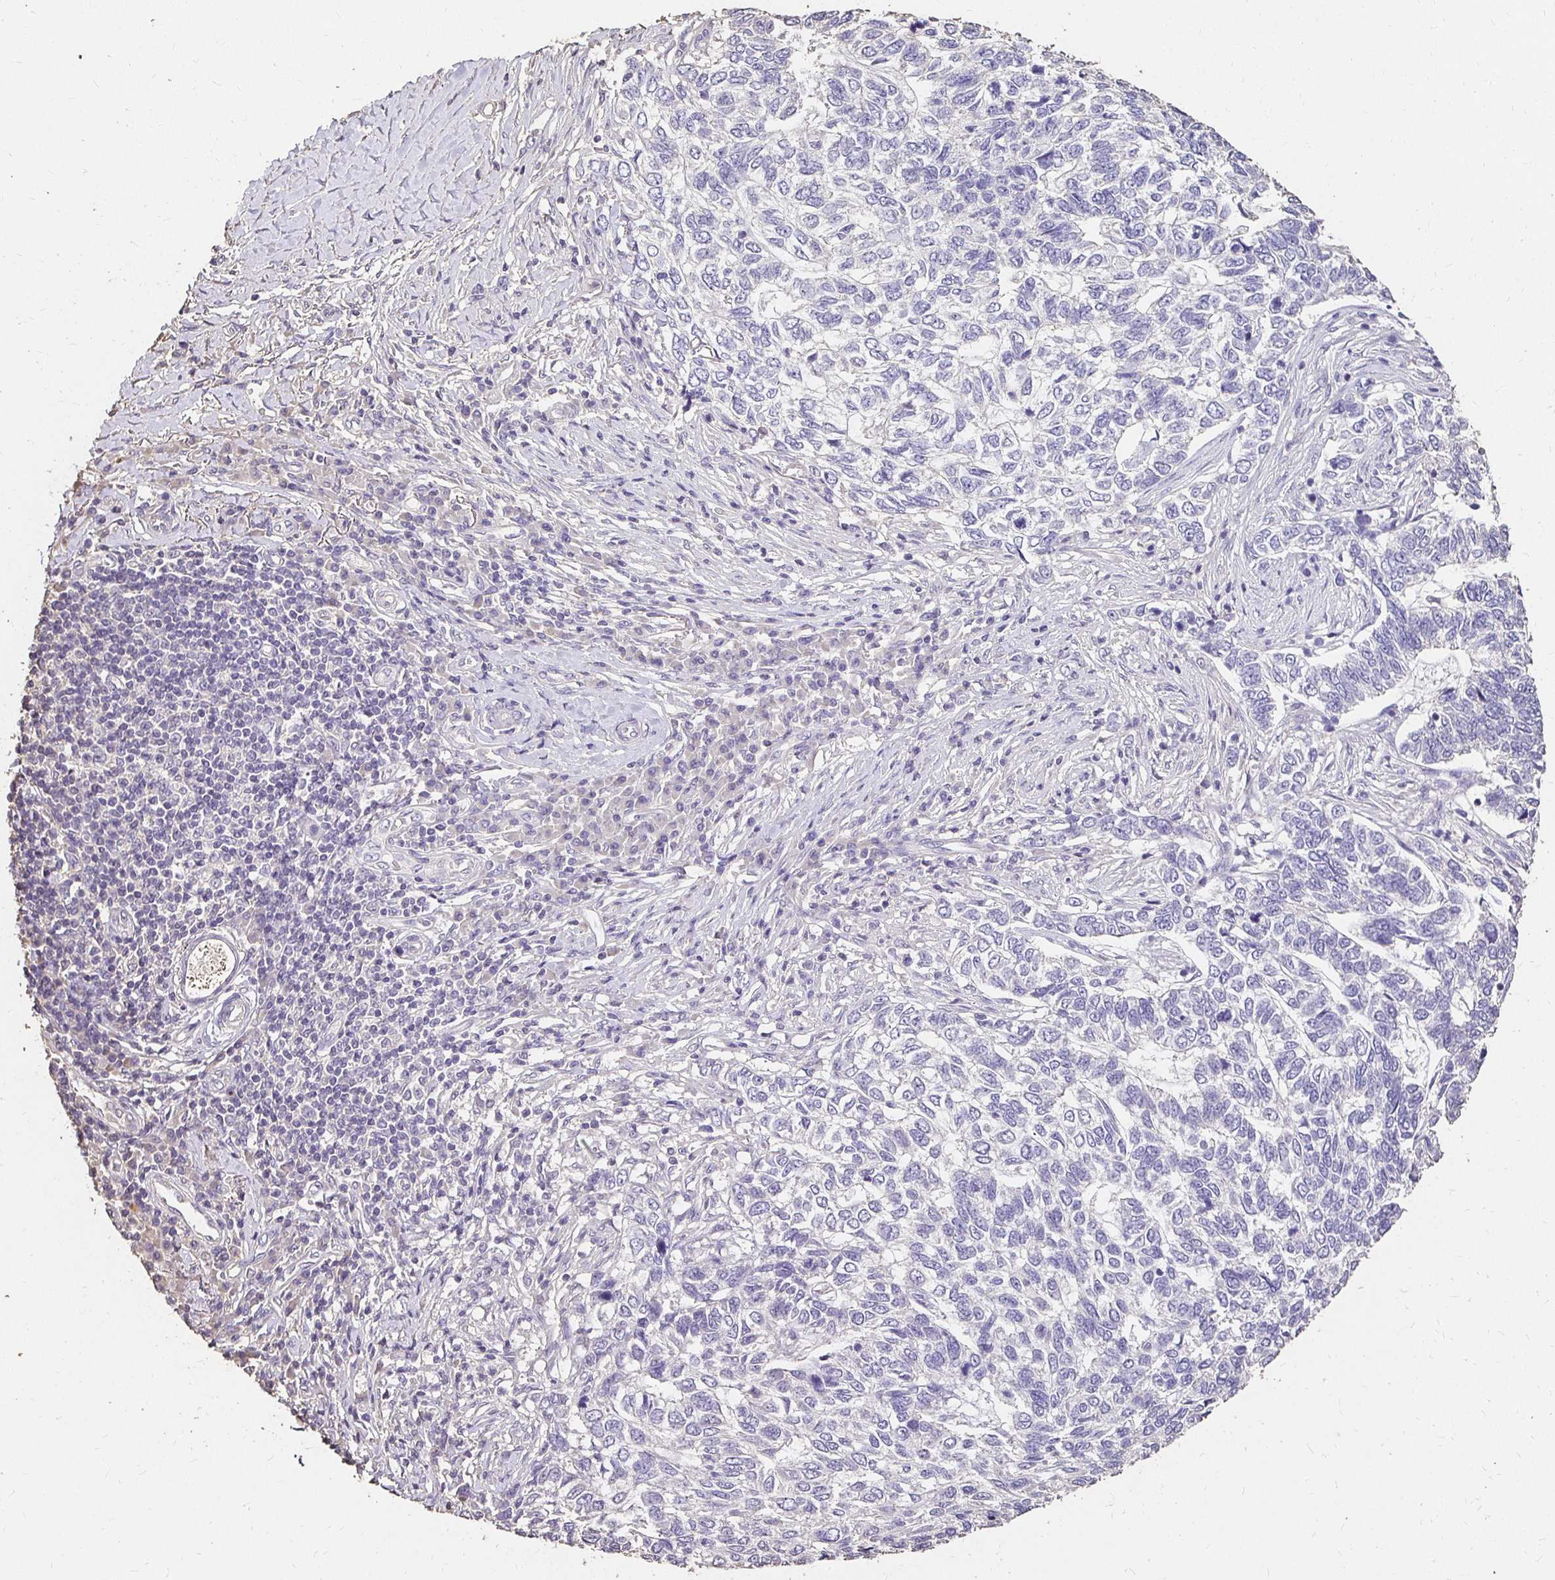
{"staining": {"intensity": "negative", "quantity": "none", "location": "none"}, "tissue": "skin cancer", "cell_type": "Tumor cells", "image_type": "cancer", "snomed": [{"axis": "morphology", "description": "Basal cell carcinoma"}, {"axis": "topography", "description": "Skin"}], "caption": "DAB (3,3'-diaminobenzidine) immunohistochemical staining of skin basal cell carcinoma reveals no significant staining in tumor cells.", "gene": "UGT1A6", "patient": {"sex": "female", "age": 65}}